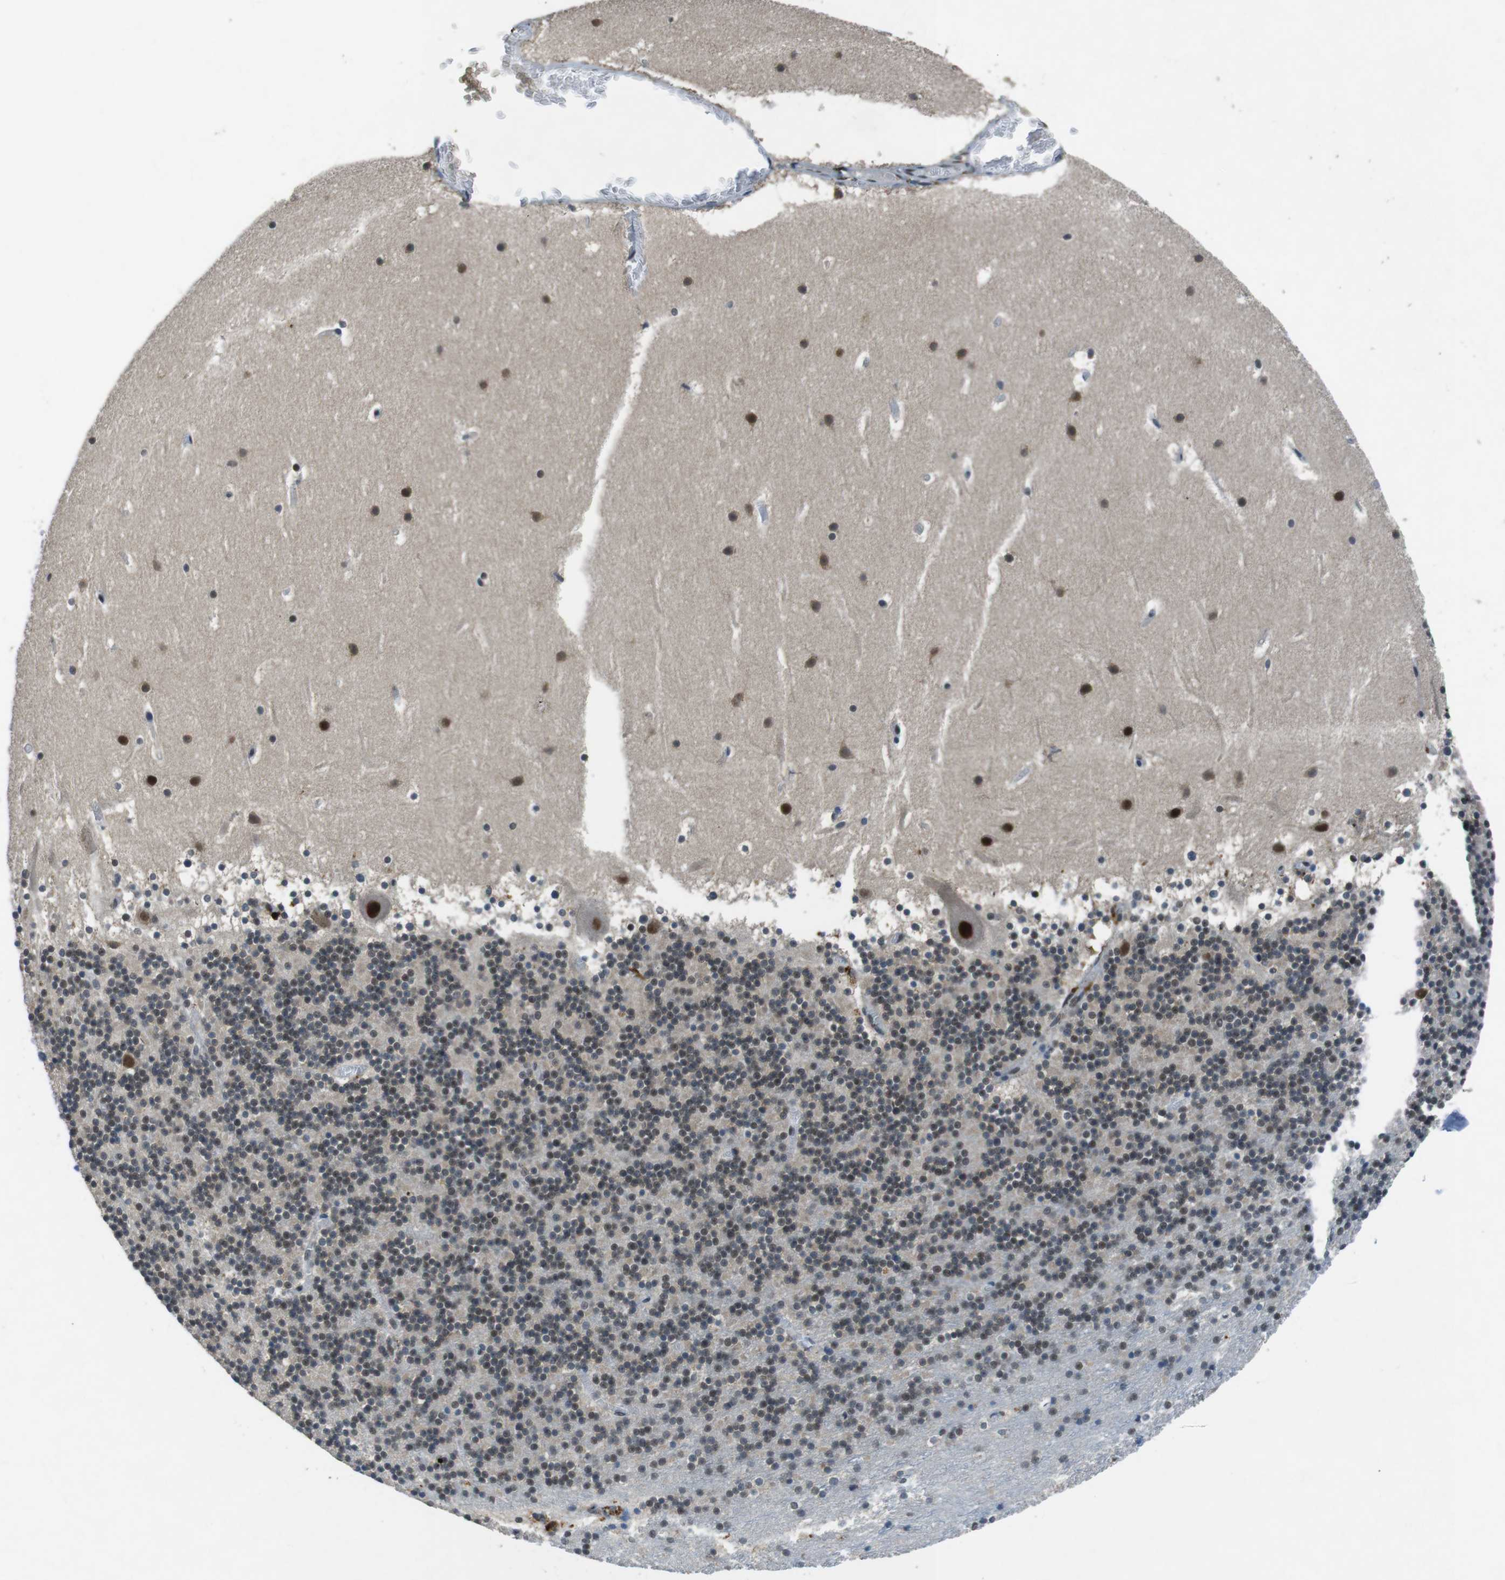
{"staining": {"intensity": "weak", "quantity": "25%-75%", "location": "nuclear"}, "tissue": "cerebellum", "cell_type": "Cells in granular layer", "image_type": "normal", "snomed": [{"axis": "morphology", "description": "Normal tissue, NOS"}, {"axis": "topography", "description": "Cerebellum"}], "caption": "Protein staining of normal cerebellum shows weak nuclear expression in about 25%-75% of cells in granular layer.", "gene": "USP7", "patient": {"sex": "male", "age": 45}}